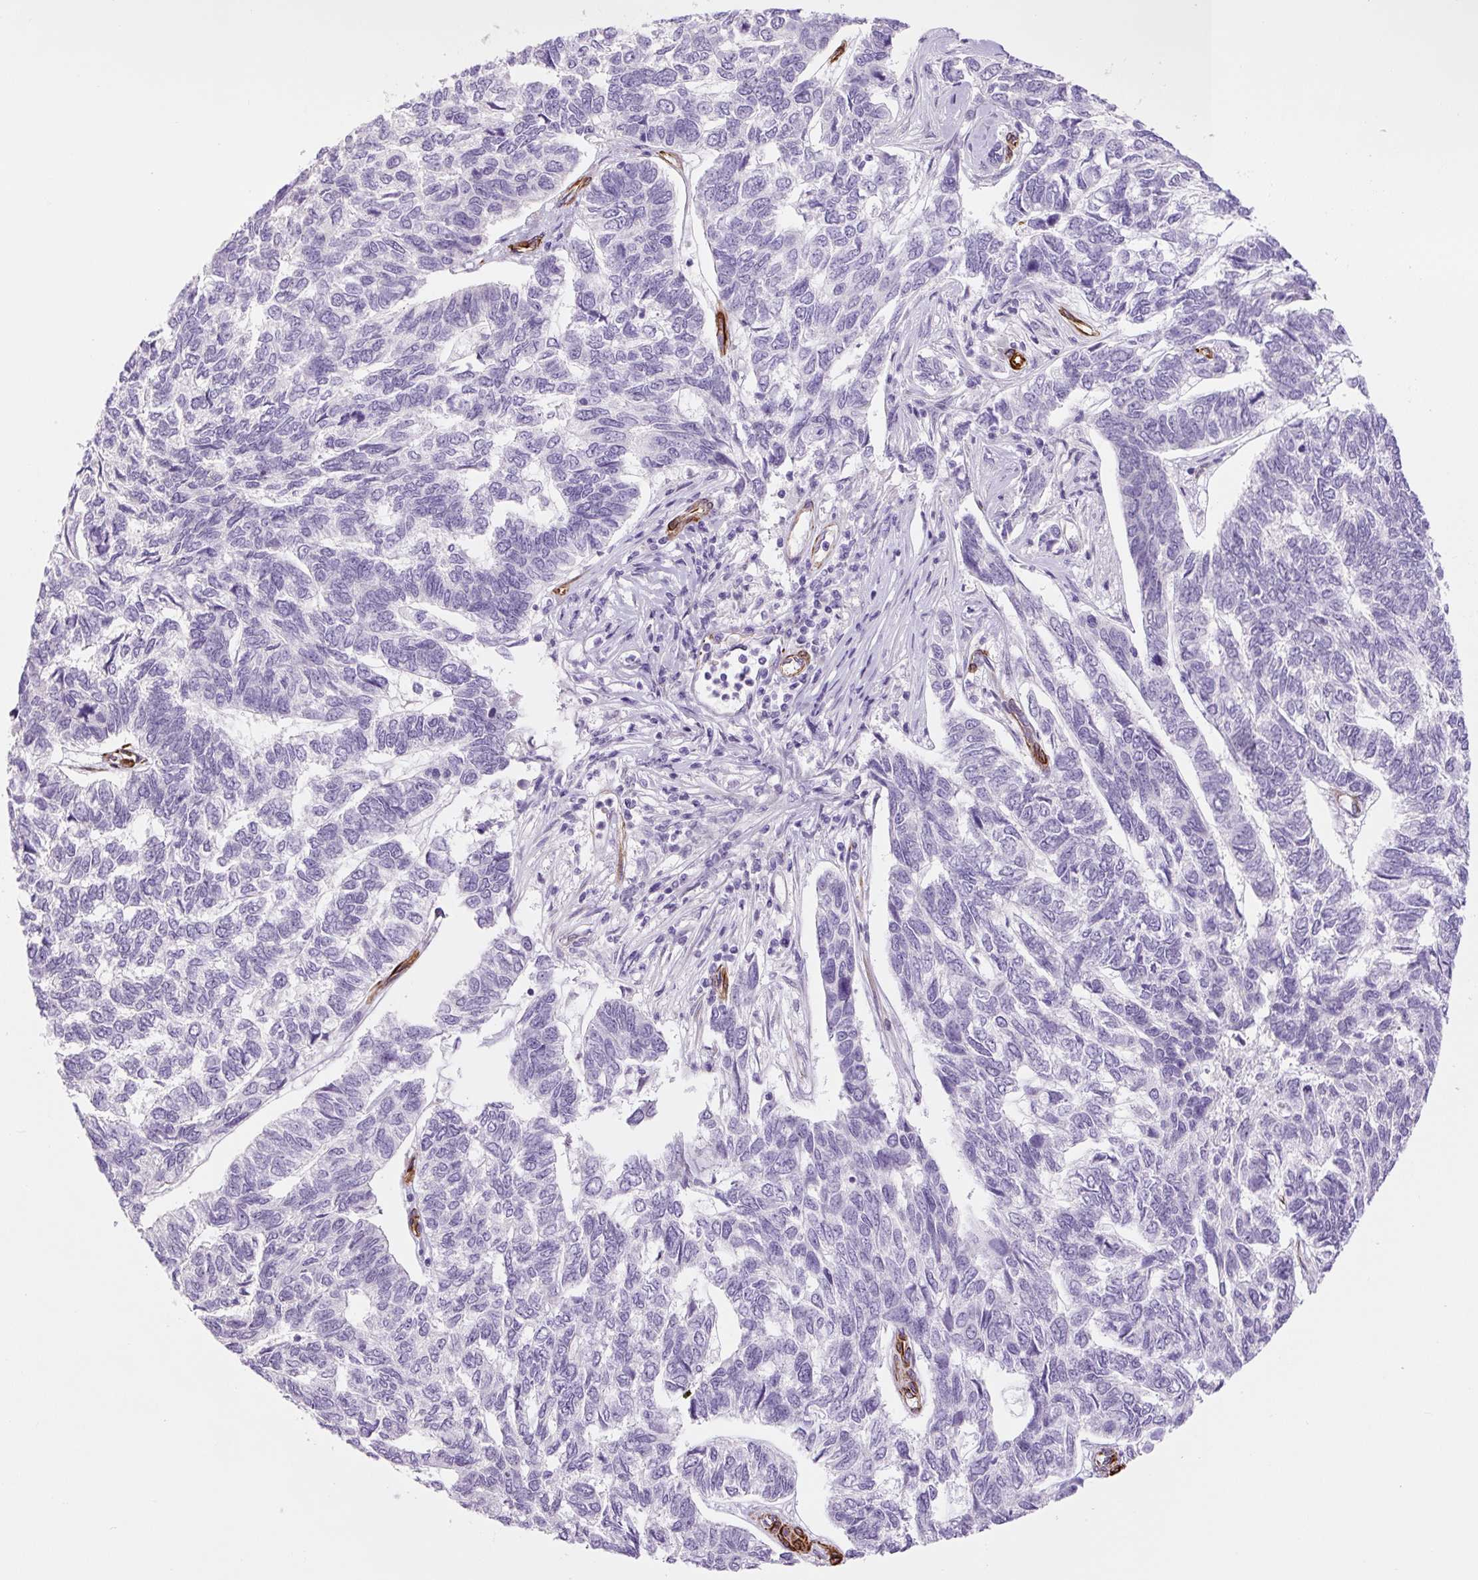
{"staining": {"intensity": "negative", "quantity": "none", "location": "none"}, "tissue": "skin cancer", "cell_type": "Tumor cells", "image_type": "cancer", "snomed": [{"axis": "morphology", "description": "Basal cell carcinoma"}, {"axis": "topography", "description": "Skin"}], "caption": "Tumor cells show no significant protein expression in skin basal cell carcinoma.", "gene": "NES", "patient": {"sex": "female", "age": 65}}